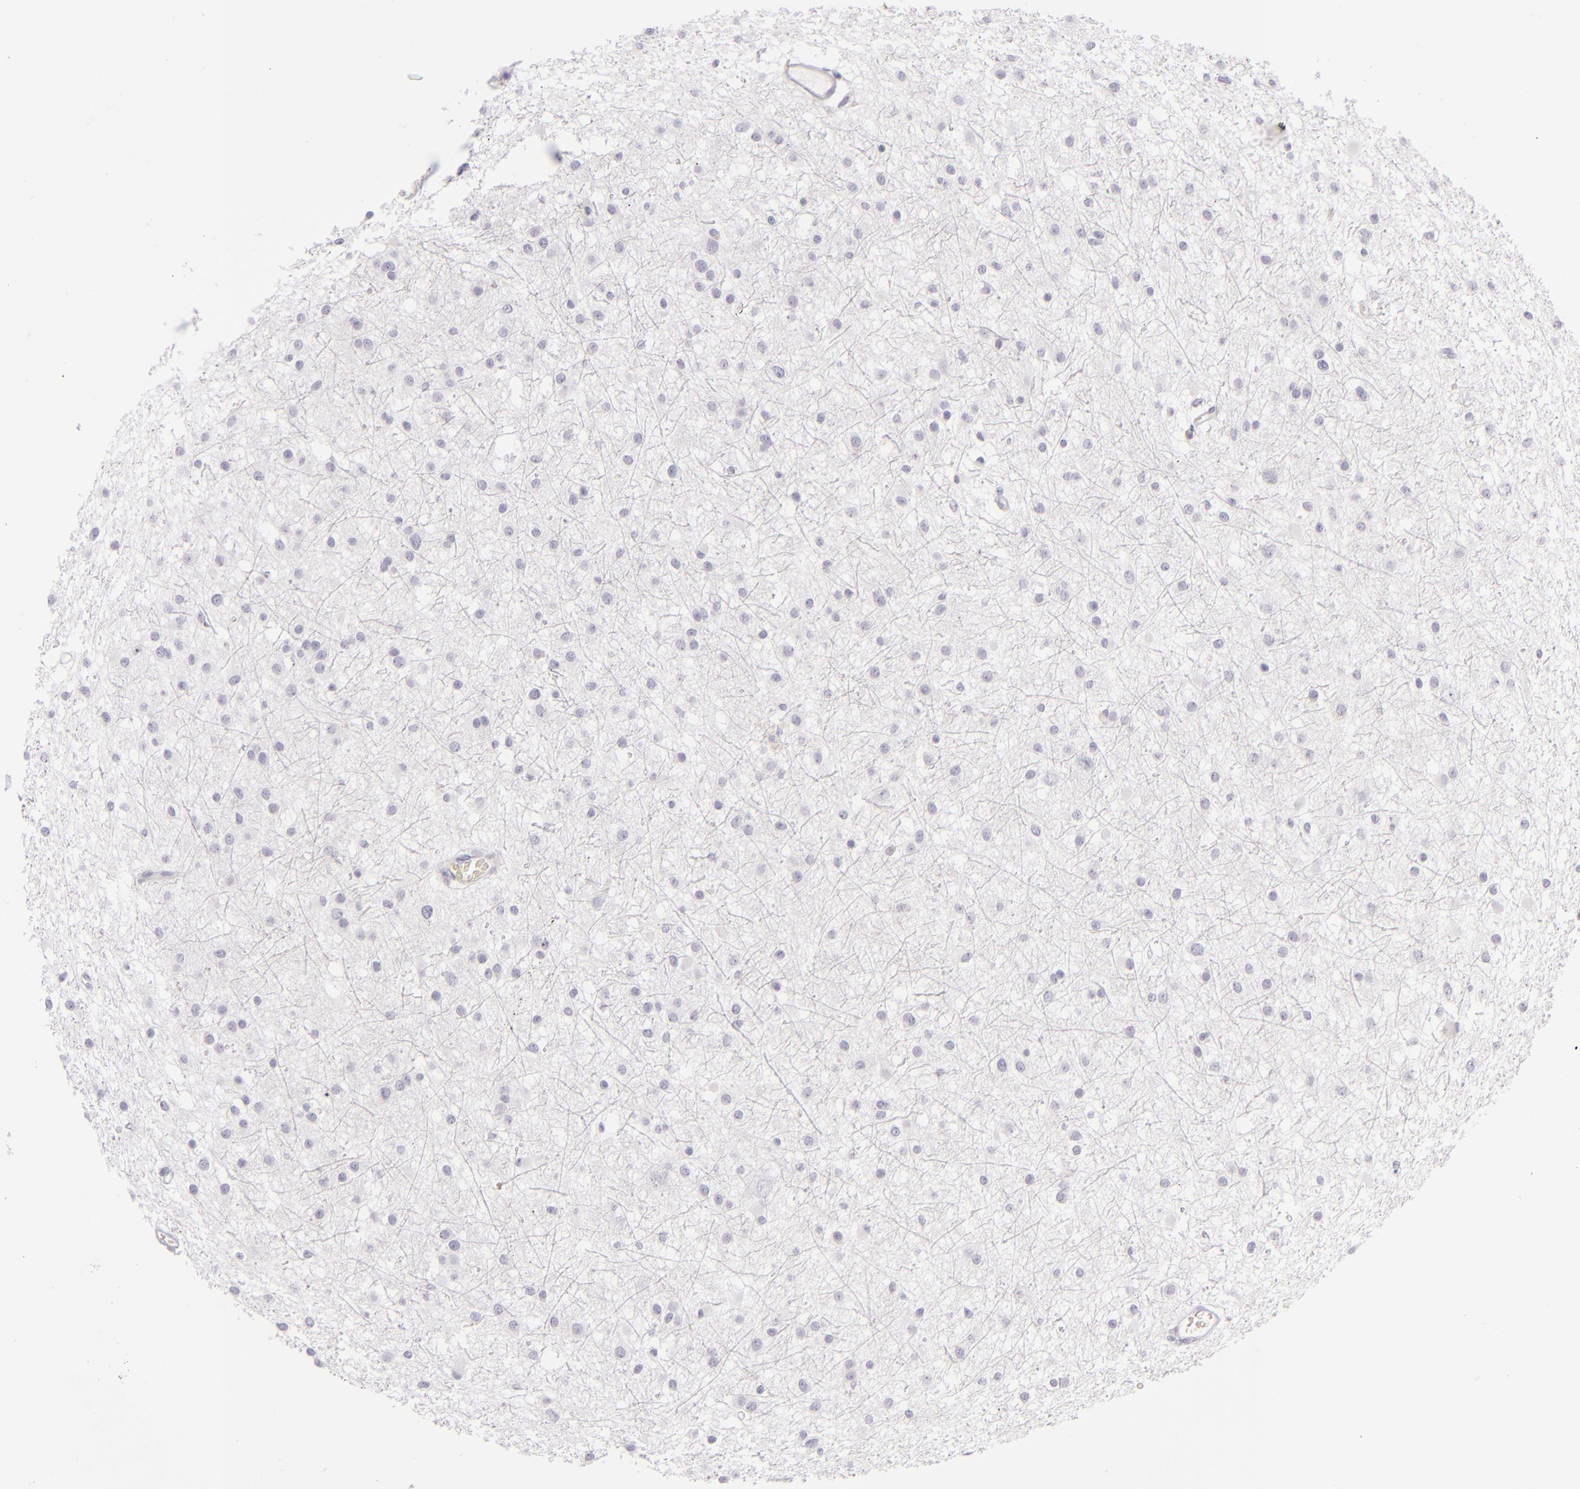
{"staining": {"intensity": "negative", "quantity": "none", "location": "none"}, "tissue": "glioma", "cell_type": "Tumor cells", "image_type": "cancer", "snomed": [{"axis": "morphology", "description": "Glioma, malignant, Low grade"}, {"axis": "topography", "description": "Brain"}], "caption": "Immunohistochemistry (IHC) of glioma exhibits no staining in tumor cells. (DAB (3,3'-diaminobenzidine) immunohistochemistry (IHC), high magnification).", "gene": "CDX2", "patient": {"sex": "female", "age": 36}}